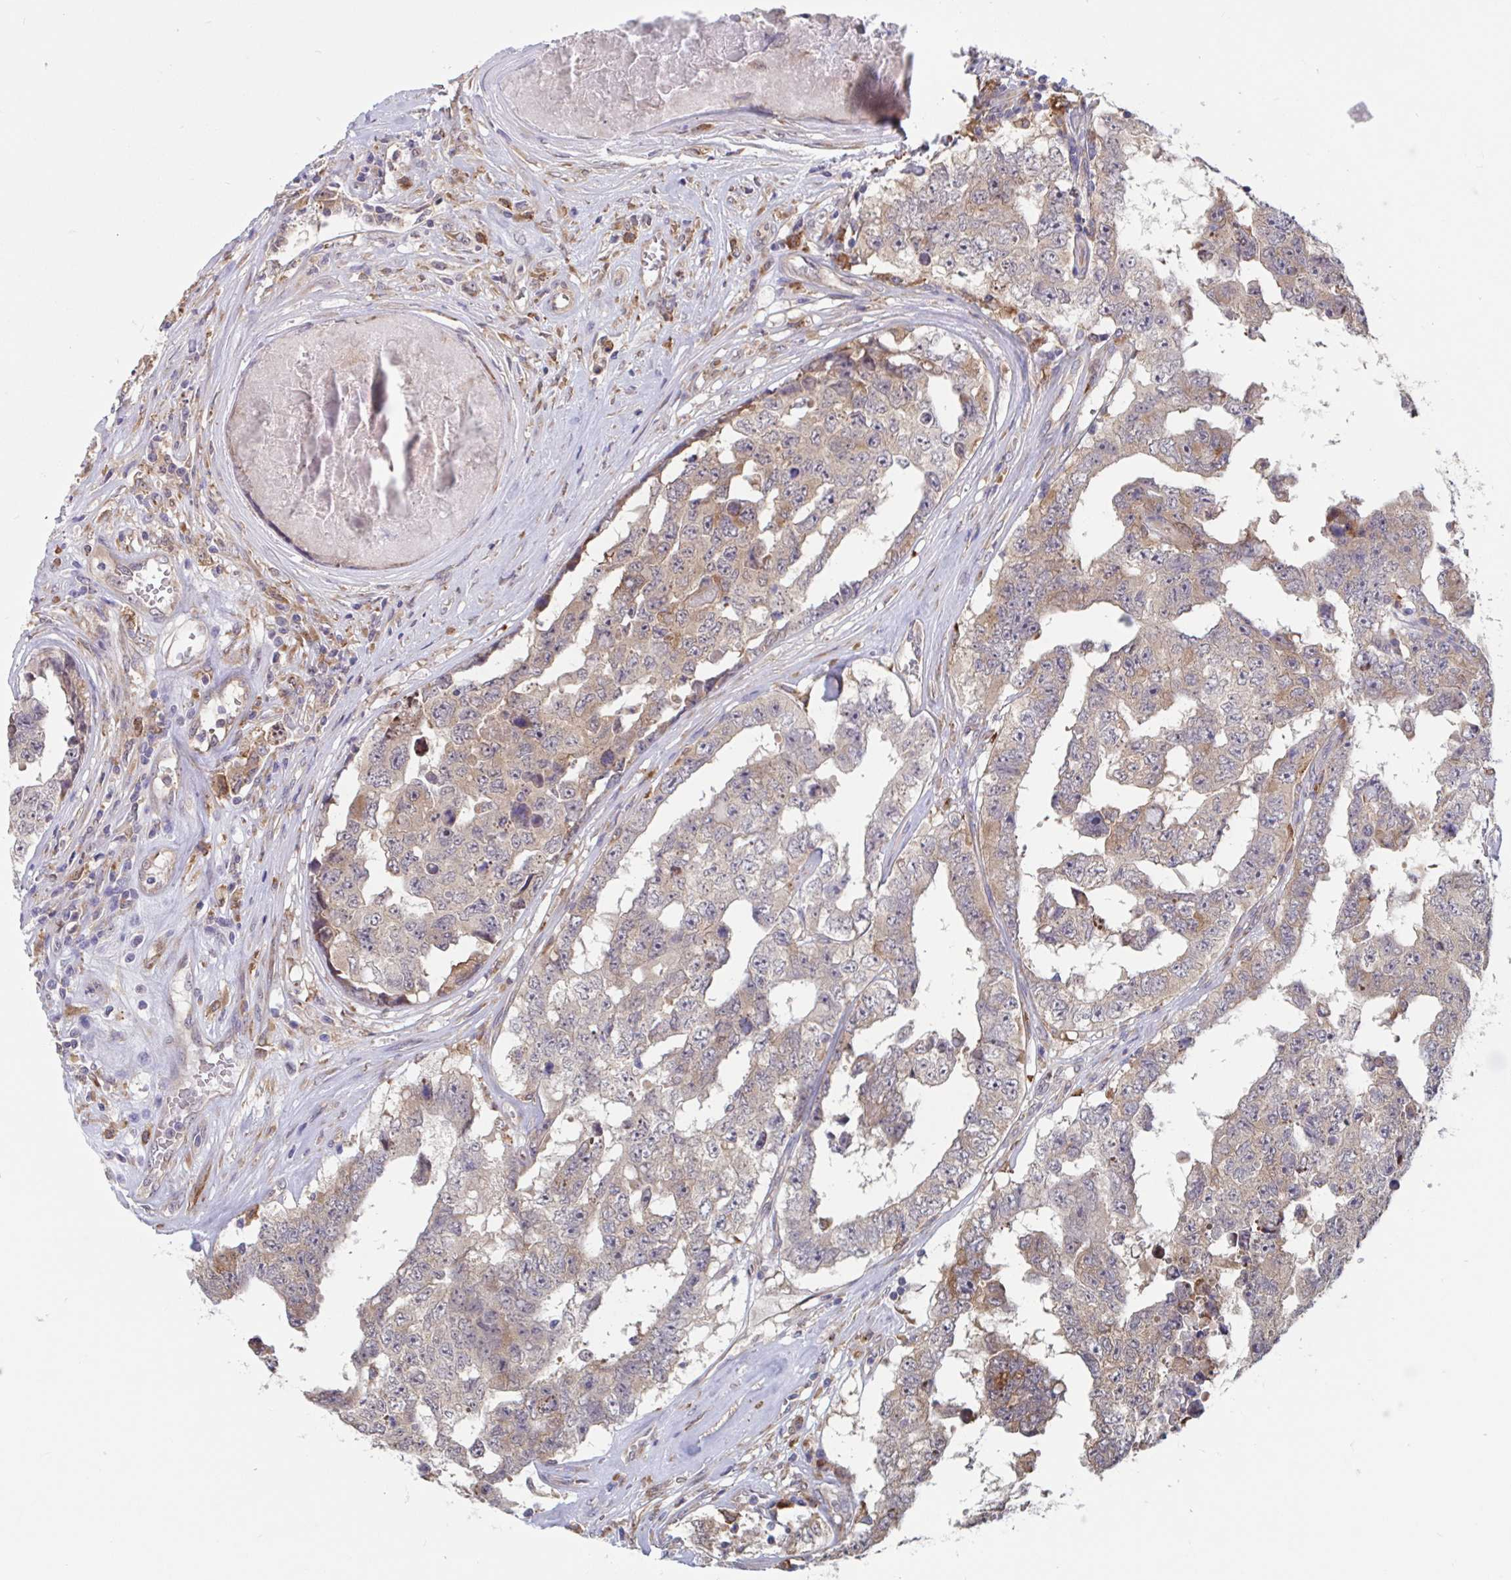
{"staining": {"intensity": "moderate", "quantity": "25%-75%", "location": "cytoplasmic/membranous"}, "tissue": "testis cancer", "cell_type": "Tumor cells", "image_type": "cancer", "snomed": [{"axis": "morphology", "description": "Normal tissue, NOS"}, {"axis": "morphology", "description": "Carcinoma, Embryonal, NOS"}, {"axis": "topography", "description": "Testis"}, {"axis": "topography", "description": "Epididymis"}], "caption": "Immunohistochemistry (IHC) micrograph of testis embryonal carcinoma stained for a protein (brown), which reveals medium levels of moderate cytoplasmic/membranous expression in about 25%-75% of tumor cells.", "gene": "SNX8", "patient": {"sex": "male", "age": 25}}